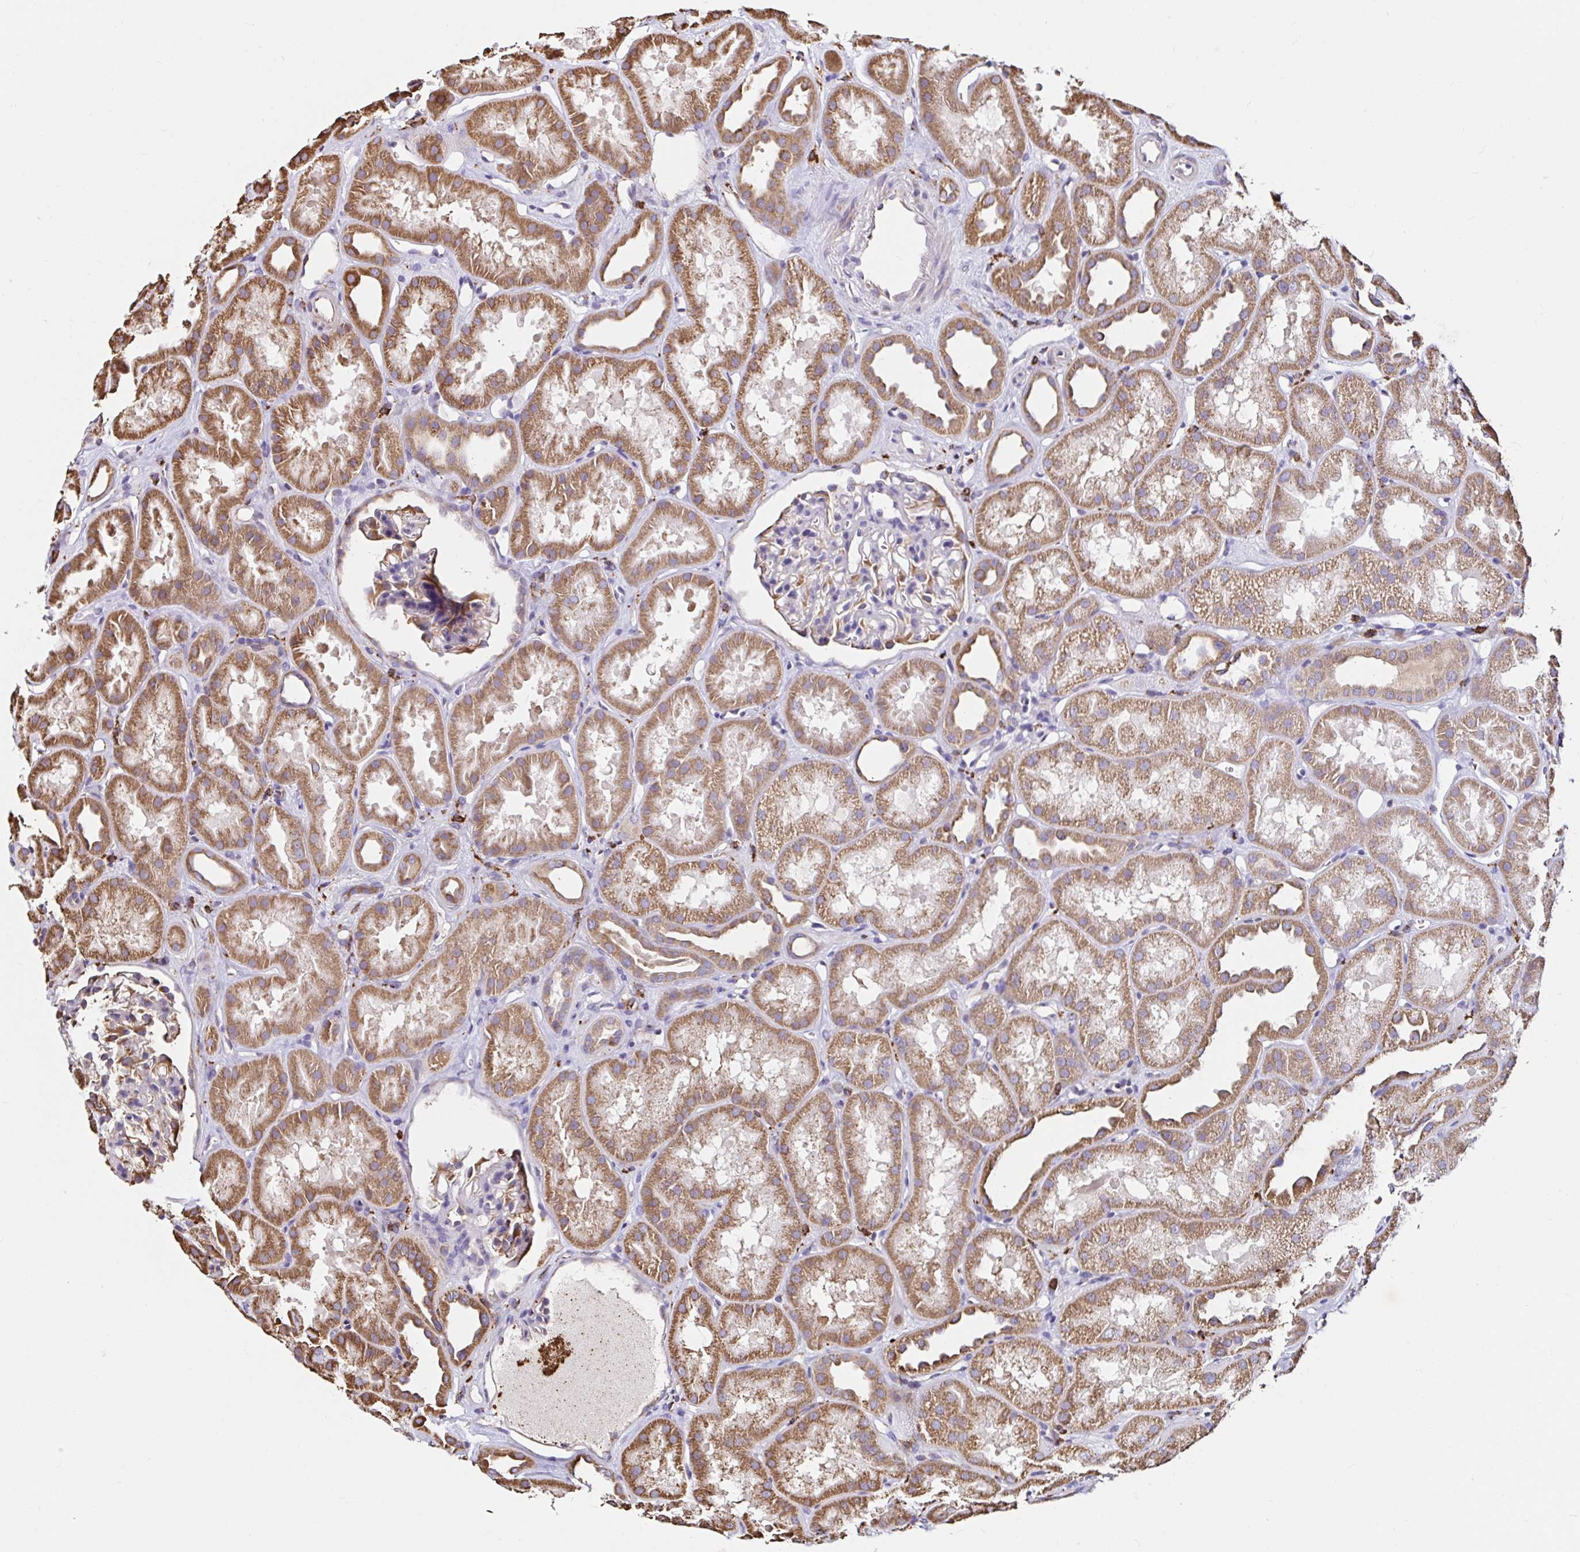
{"staining": {"intensity": "moderate", "quantity": "<25%", "location": "cytoplasmic/membranous"}, "tissue": "kidney", "cell_type": "Cells in glomeruli", "image_type": "normal", "snomed": [{"axis": "morphology", "description": "Normal tissue, NOS"}, {"axis": "topography", "description": "Kidney"}], "caption": "Immunohistochemistry (IHC) staining of unremarkable kidney, which exhibits low levels of moderate cytoplasmic/membranous staining in about <25% of cells in glomeruli indicating moderate cytoplasmic/membranous protein expression. The staining was performed using DAB (brown) for protein detection and nuclei were counterstained in hematoxylin (blue).", "gene": "MSR1", "patient": {"sex": "male", "age": 61}}